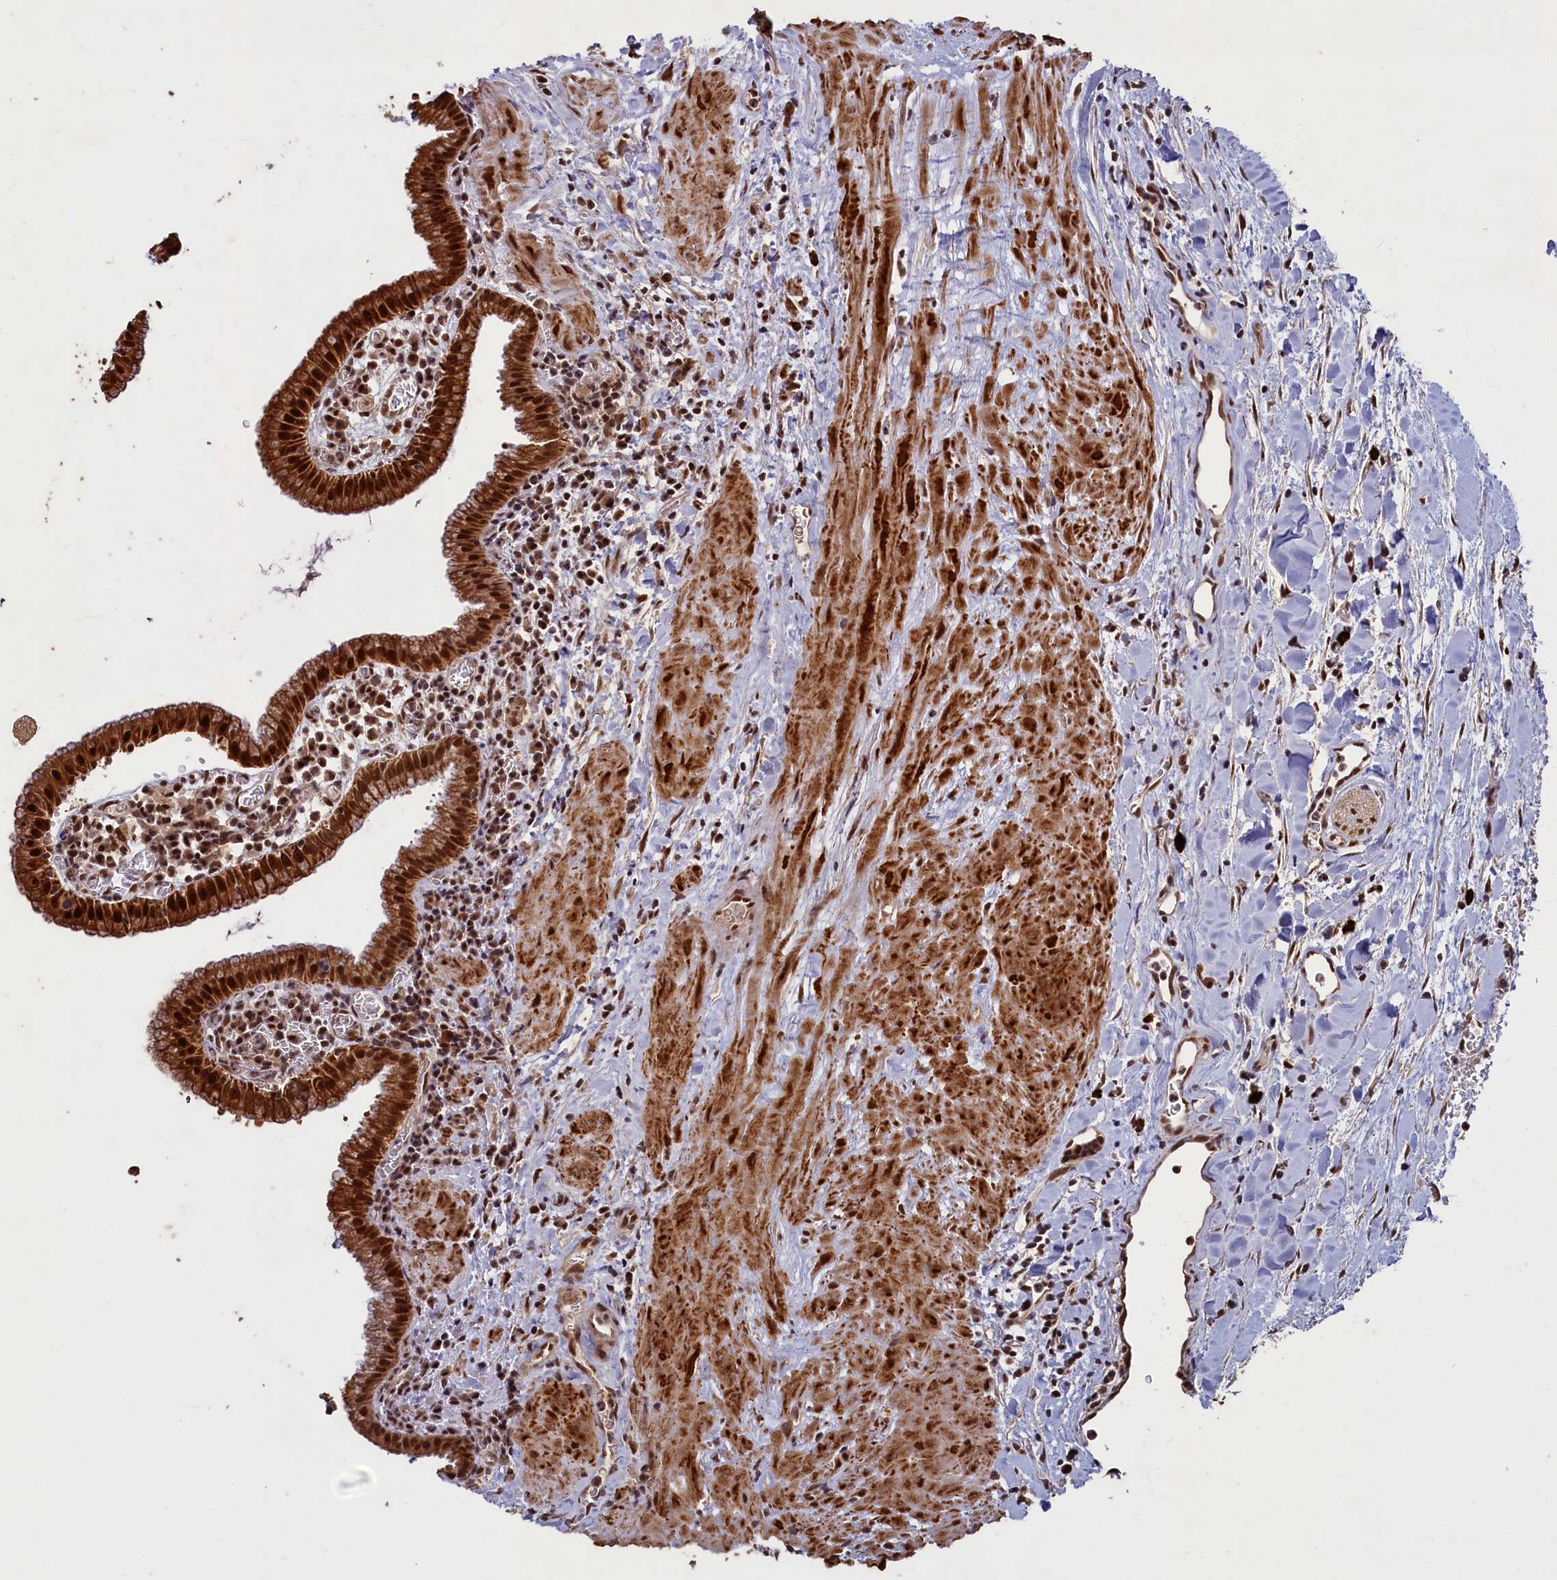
{"staining": {"intensity": "strong", "quantity": ">75%", "location": "cytoplasmic/membranous,nuclear"}, "tissue": "gallbladder", "cell_type": "Glandular cells", "image_type": "normal", "snomed": [{"axis": "morphology", "description": "Normal tissue, NOS"}, {"axis": "topography", "description": "Gallbladder"}], "caption": "This micrograph reveals immunohistochemistry staining of normal human gallbladder, with high strong cytoplasmic/membranous,nuclear positivity in approximately >75% of glandular cells.", "gene": "NAE1", "patient": {"sex": "male", "age": 78}}